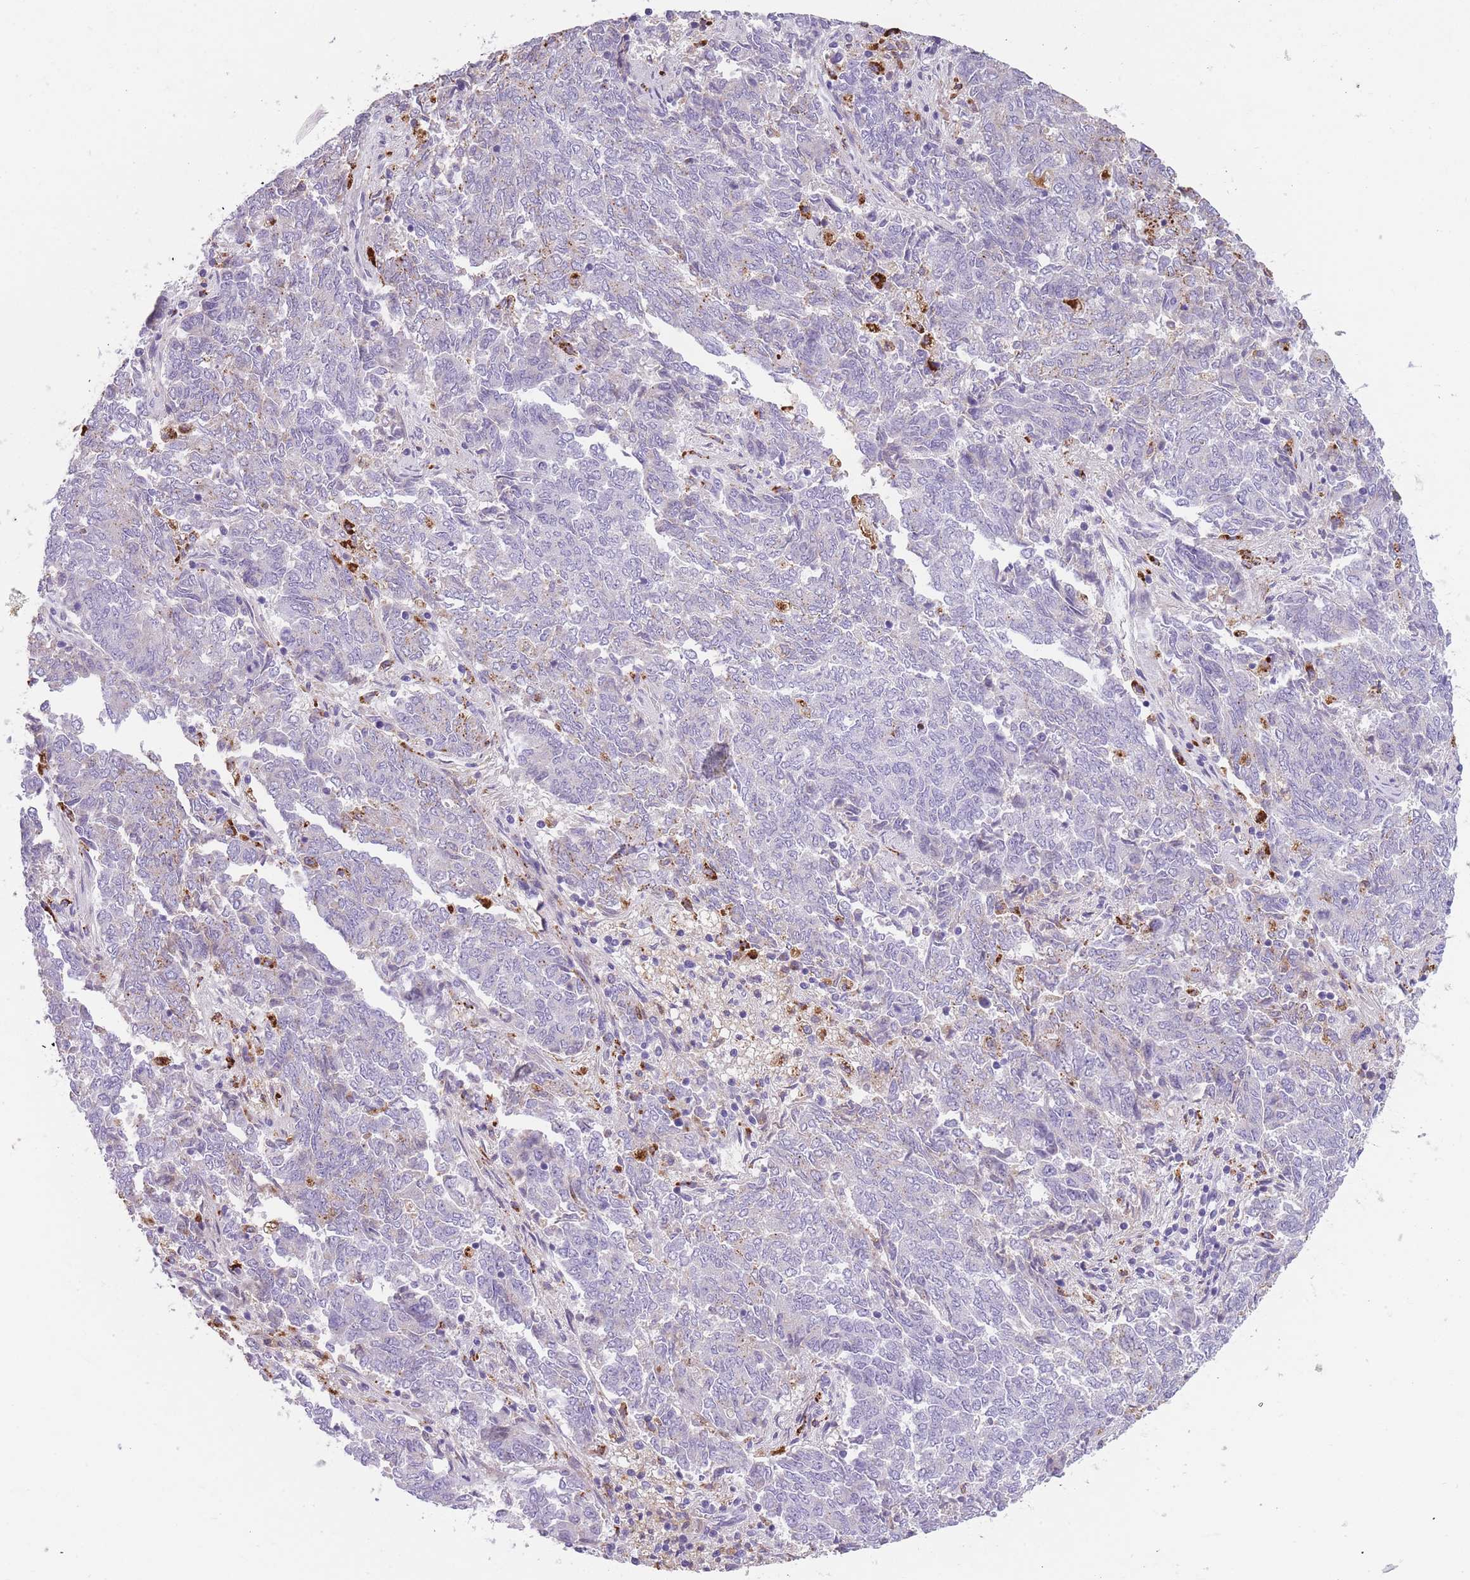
{"staining": {"intensity": "weak", "quantity": "<25%", "location": "cytoplasmic/membranous"}, "tissue": "endometrial cancer", "cell_type": "Tumor cells", "image_type": "cancer", "snomed": [{"axis": "morphology", "description": "Adenocarcinoma, NOS"}, {"axis": "topography", "description": "Endometrium"}], "caption": "This is an immunohistochemistry (IHC) image of endometrial cancer (adenocarcinoma). There is no staining in tumor cells.", "gene": "GNAT1", "patient": {"sex": "female", "age": 80}}